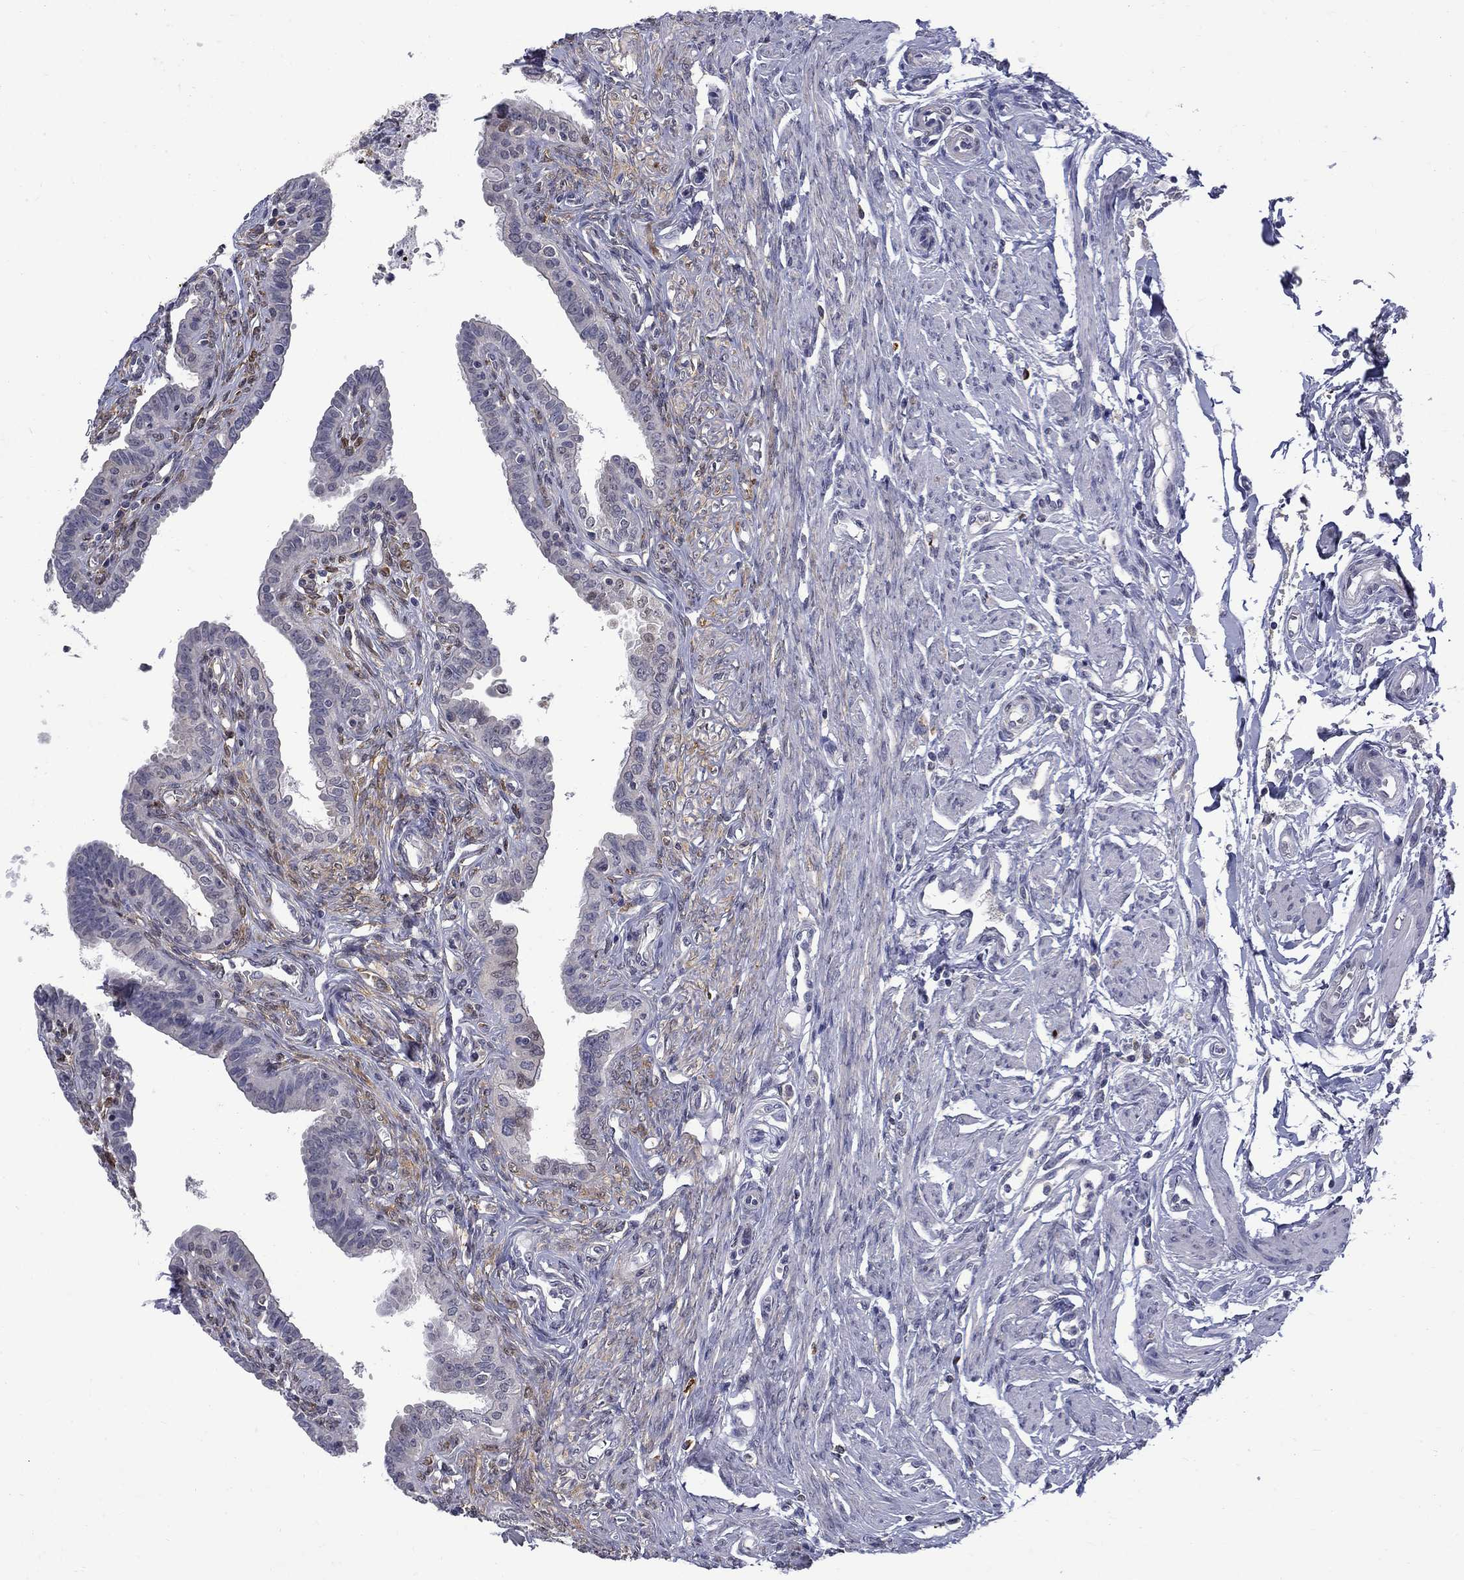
{"staining": {"intensity": "negative", "quantity": "none", "location": "none"}, "tissue": "fallopian tube", "cell_type": "Glandular cells", "image_type": "normal", "snomed": [{"axis": "morphology", "description": "Normal tissue, NOS"}, {"axis": "morphology", "description": "Carcinoma, endometroid"}, {"axis": "topography", "description": "Fallopian tube"}, {"axis": "topography", "description": "Ovary"}], "caption": "The image displays no significant positivity in glandular cells of fallopian tube.", "gene": "PCBP2", "patient": {"sex": "female", "age": 42}}